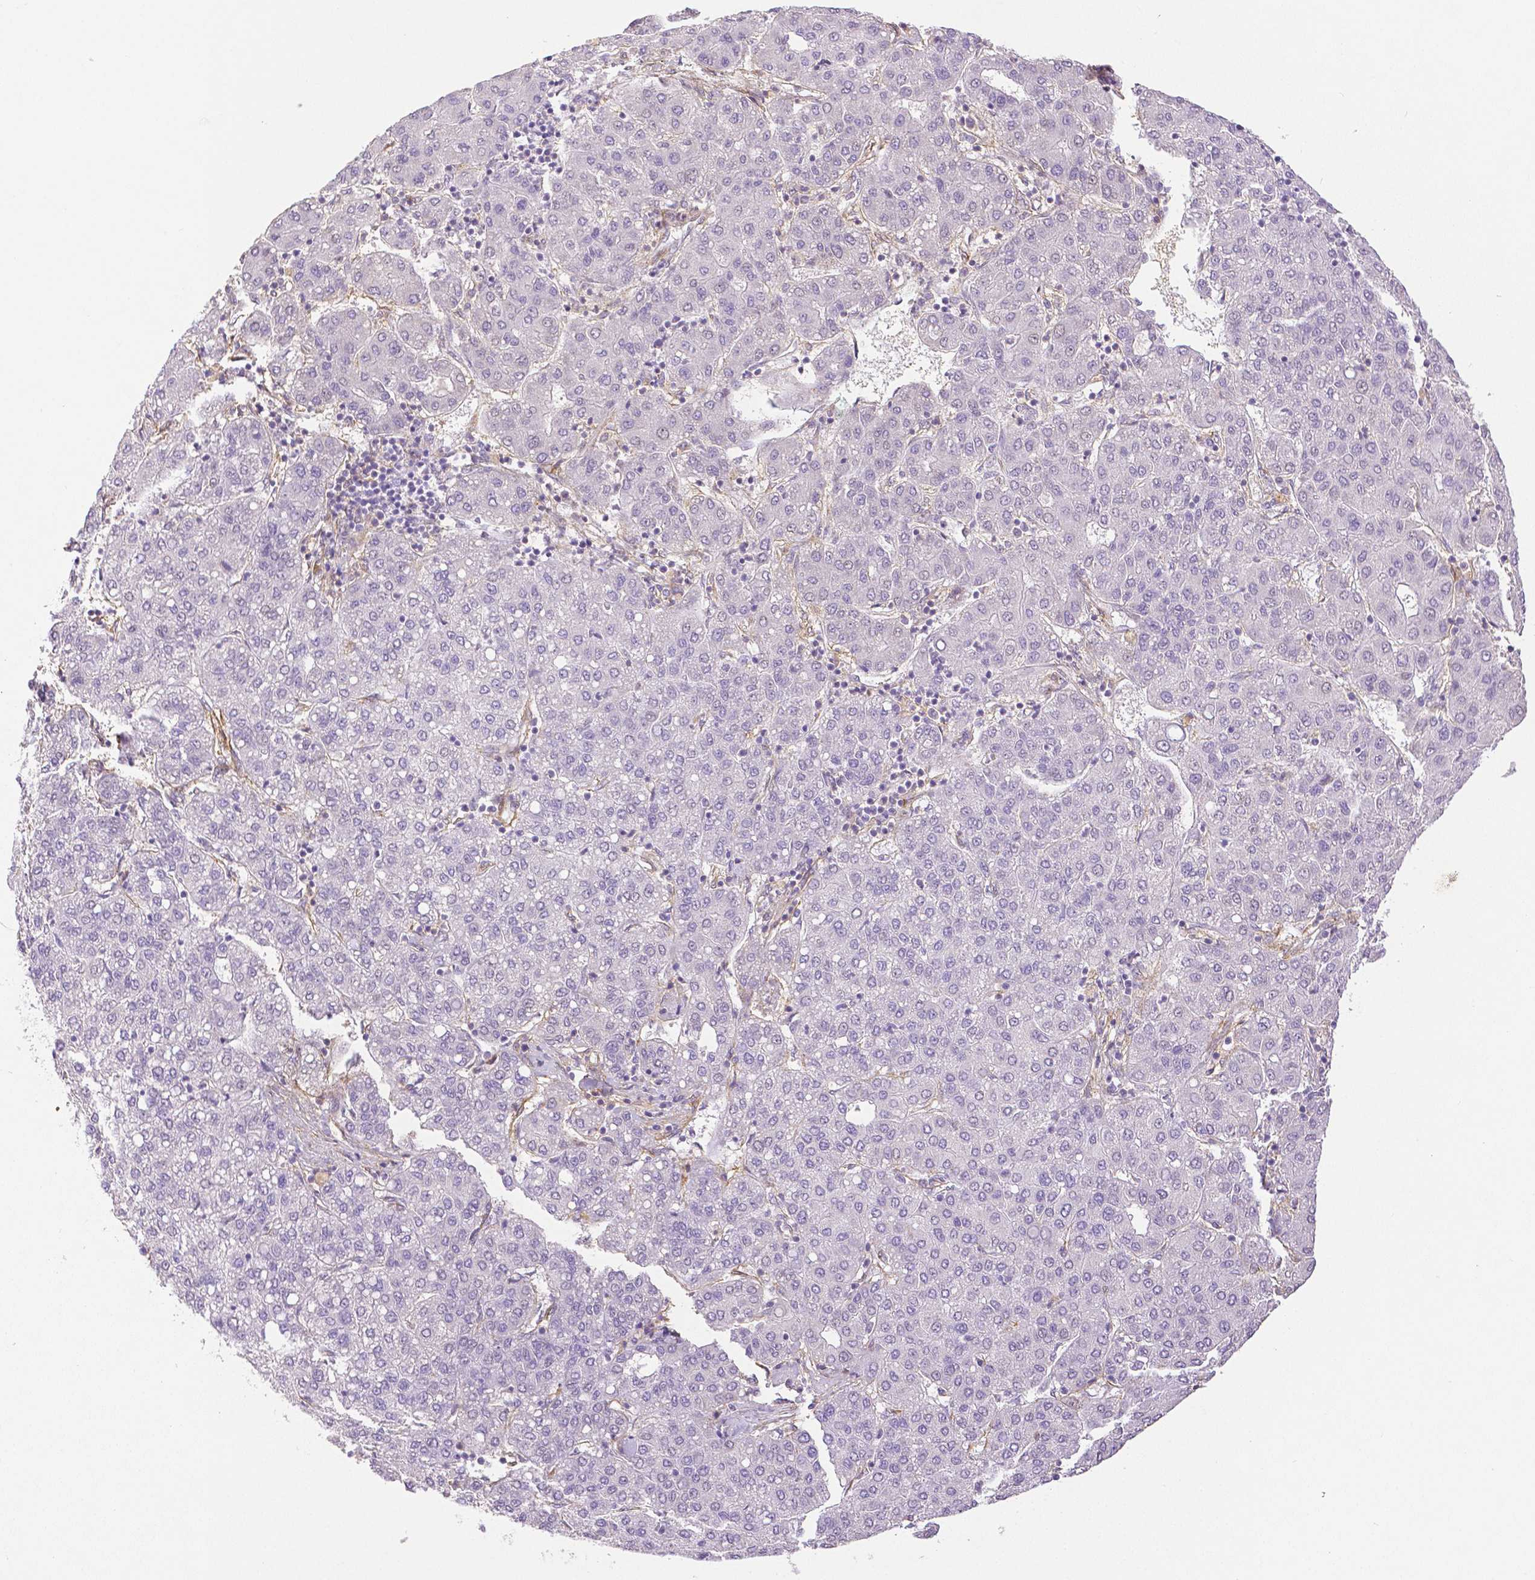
{"staining": {"intensity": "negative", "quantity": "none", "location": "none"}, "tissue": "liver cancer", "cell_type": "Tumor cells", "image_type": "cancer", "snomed": [{"axis": "morphology", "description": "Carcinoma, Hepatocellular, NOS"}, {"axis": "topography", "description": "Liver"}], "caption": "The micrograph demonstrates no significant positivity in tumor cells of liver cancer.", "gene": "THY1", "patient": {"sex": "male", "age": 65}}